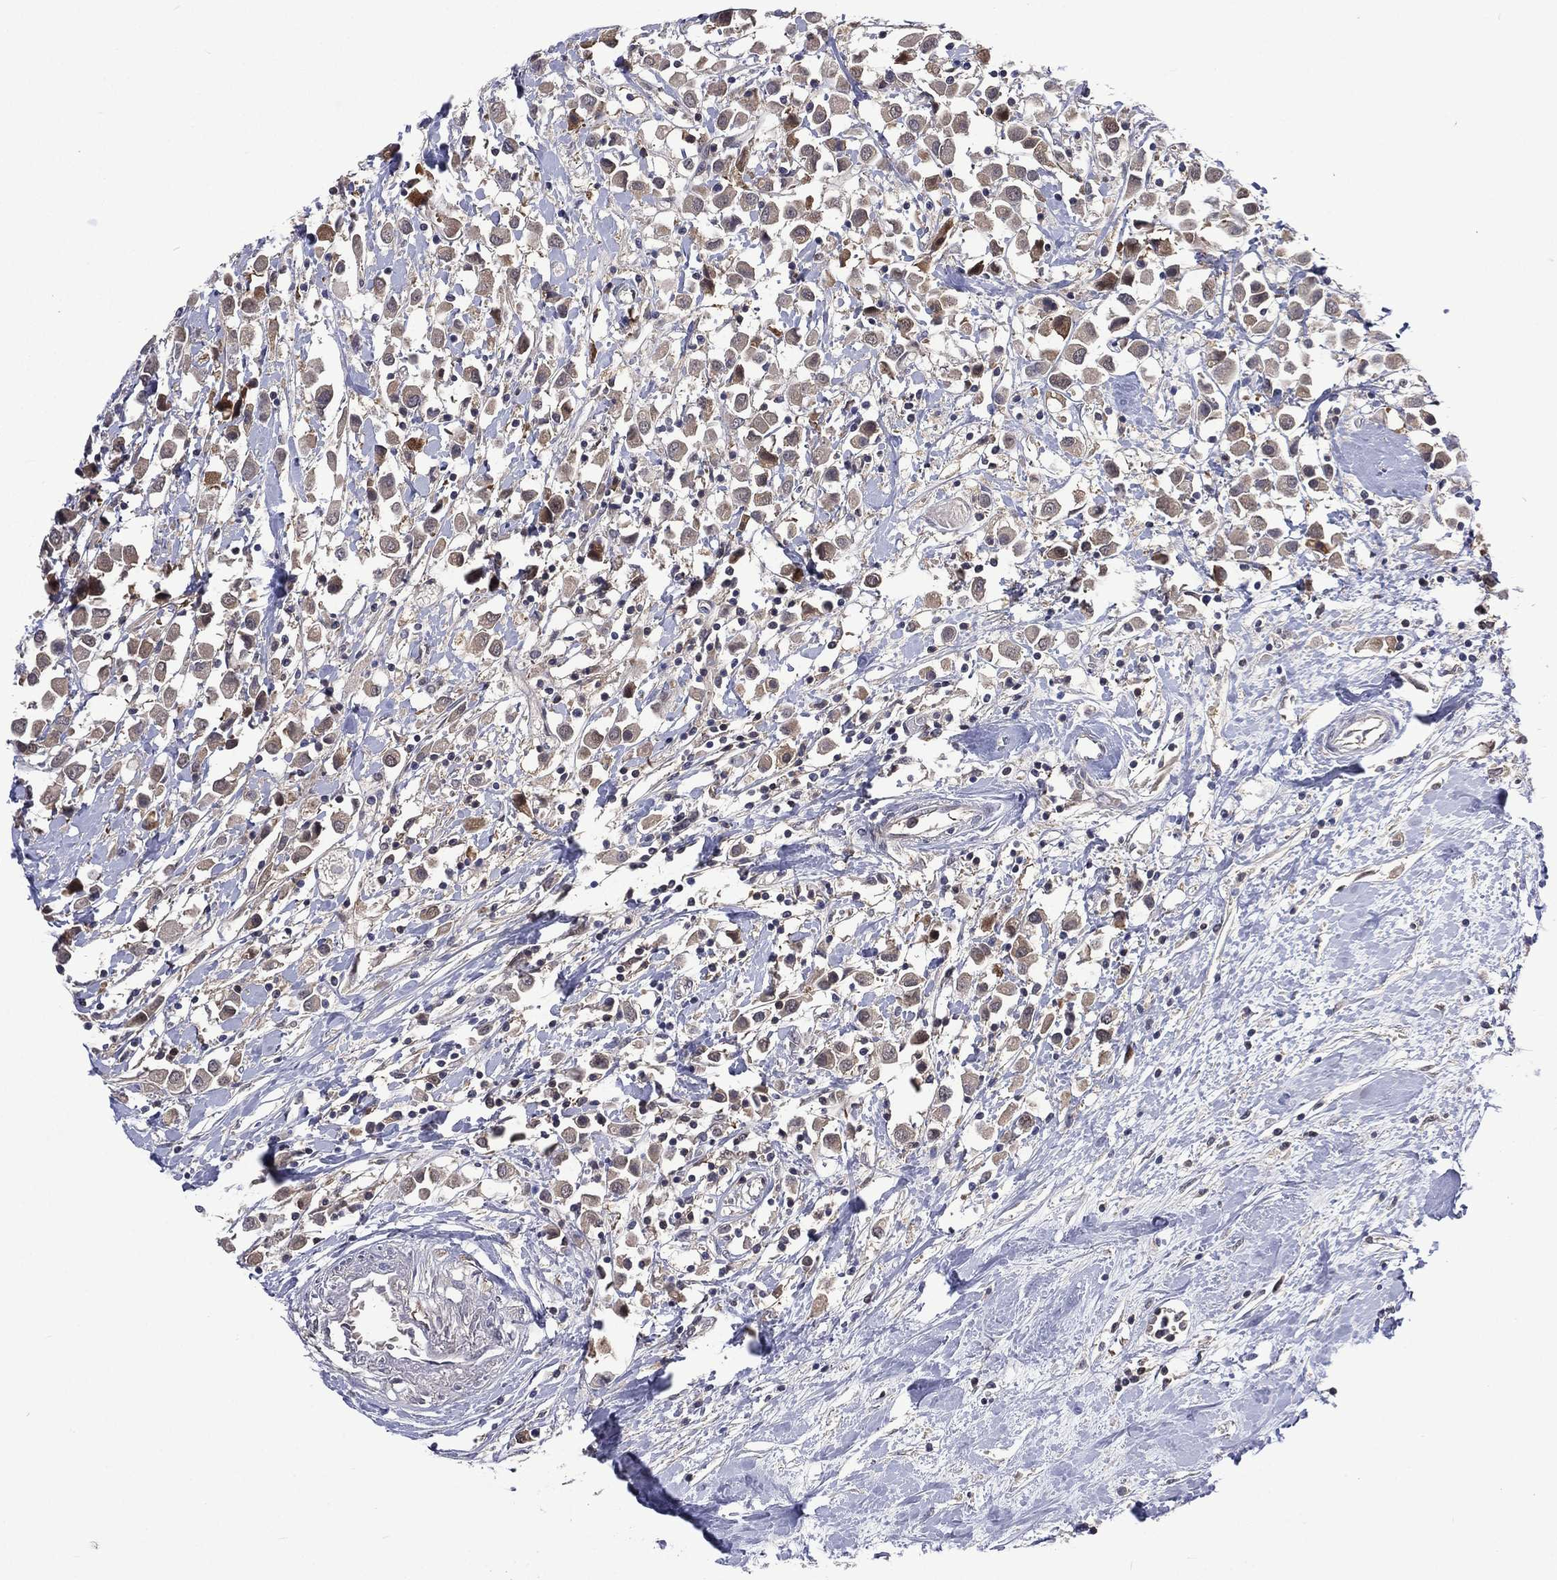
{"staining": {"intensity": "strong", "quantity": "<25%", "location": "cytoplasmic/membranous"}, "tissue": "breast cancer", "cell_type": "Tumor cells", "image_type": "cancer", "snomed": [{"axis": "morphology", "description": "Duct carcinoma"}, {"axis": "topography", "description": "Breast"}], "caption": "Immunohistochemical staining of human intraductal carcinoma (breast) exhibits medium levels of strong cytoplasmic/membranous protein positivity in about <25% of tumor cells.", "gene": "MTAP", "patient": {"sex": "female", "age": 61}}